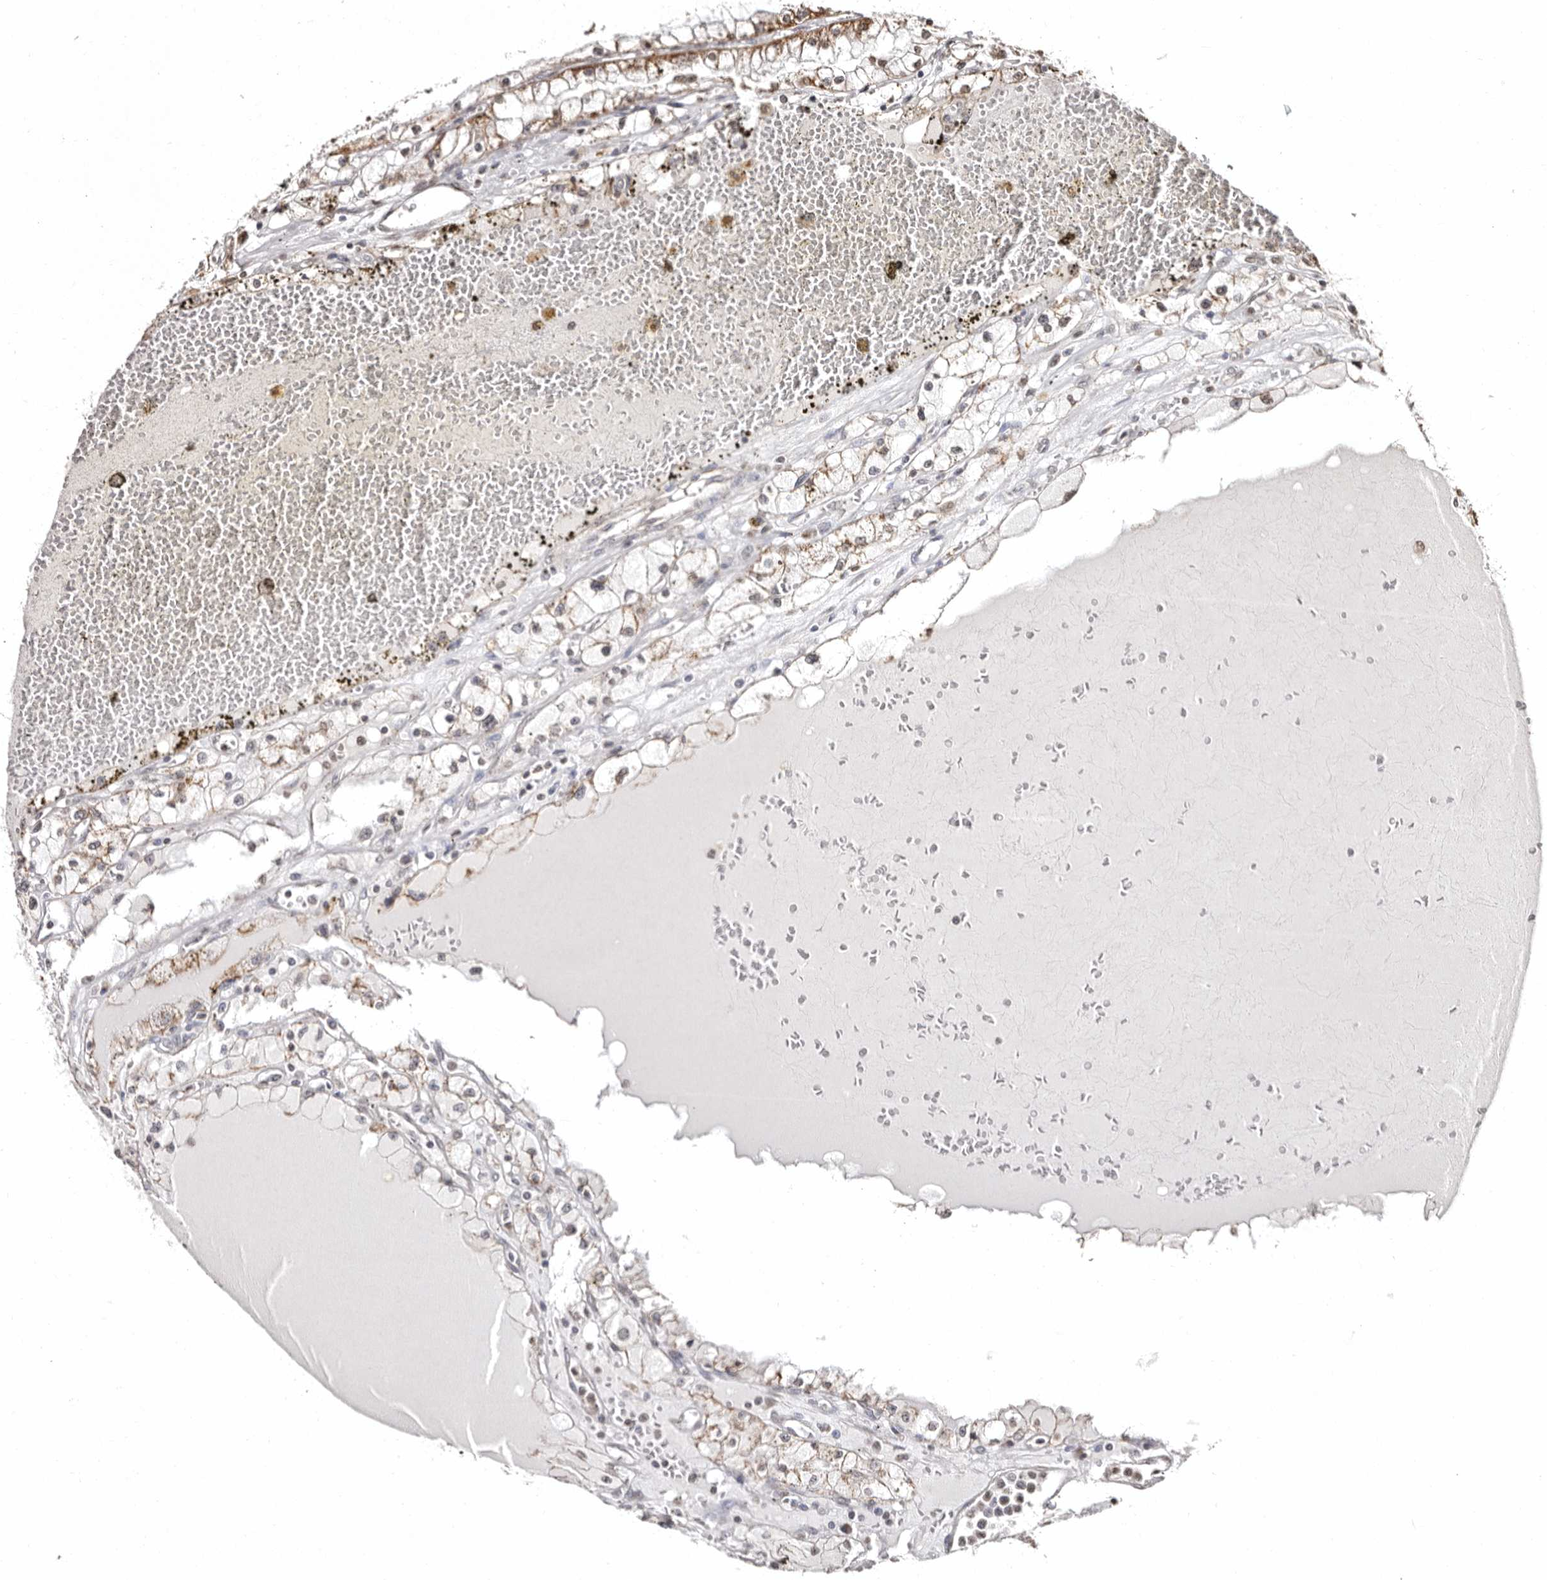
{"staining": {"intensity": "moderate", "quantity": ">75%", "location": "cytoplasmic/membranous"}, "tissue": "renal cancer", "cell_type": "Tumor cells", "image_type": "cancer", "snomed": [{"axis": "morphology", "description": "Adenocarcinoma, NOS"}, {"axis": "topography", "description": "Kidney"}], "caption": "Tumor cells reveal medium levels of moderate cytoplasmic/membranous staining in about >75% of cells in renal cancer (adenocarcinoma).", "gene": "CCDC190", "patient": {"sex": "male", "age": 56}}